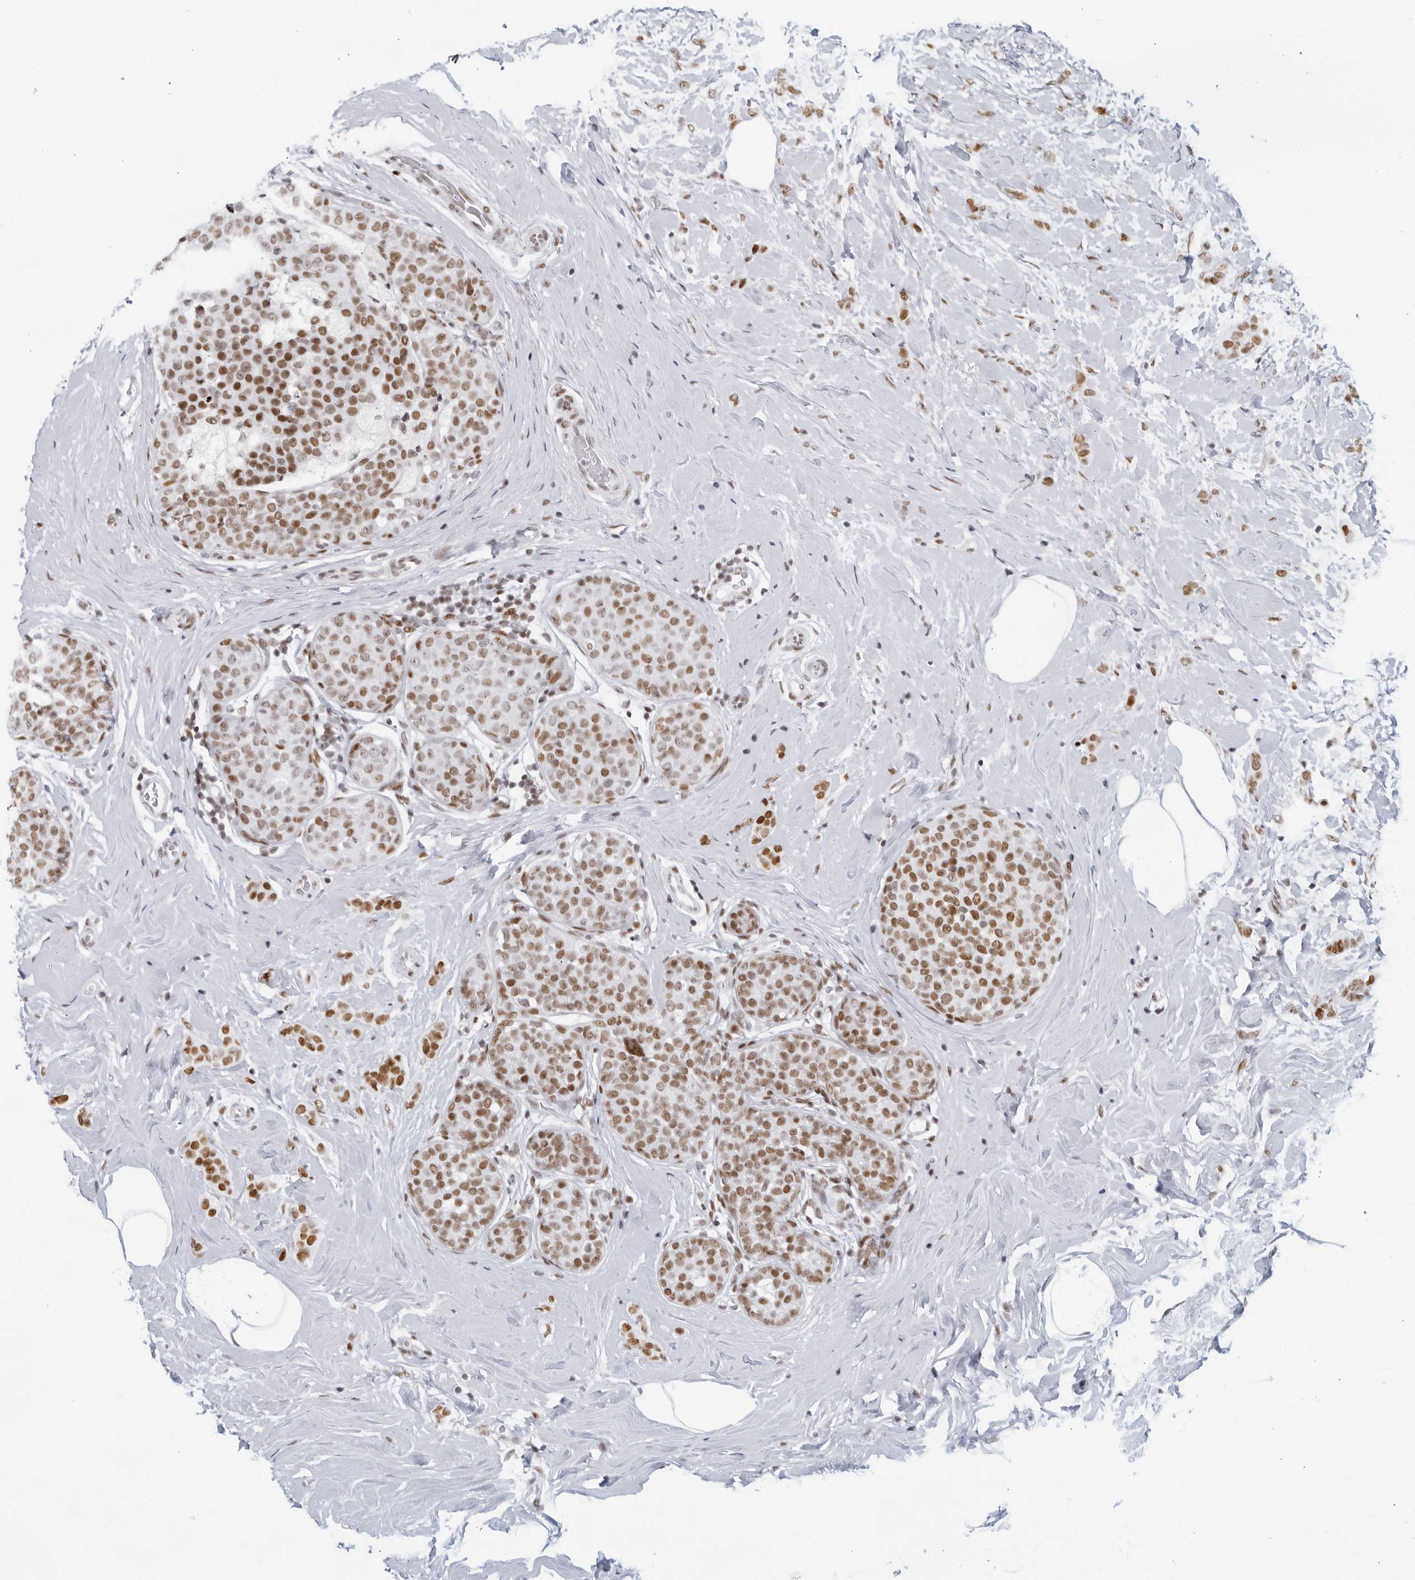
{"staining": {"intensity": "moderate", "quantity": ">75%", "location": "nuclear"}, "tissue": "breast cancer", "cell_type": "Tumor cells", "image_type": "cancer", "snomed": [{"axis": "morphology", "description": "Lobular carcinoma, in situ"}, {"axis": "morphology", "description": "Lobular carcinoma"}, {"axis": "topography", "description": "Breast"}], "caption": "High-magnification brightfield microscopy of breast cancer (lobular carcinoma) stained with DAB (3,3'-diaminobenzidine) (brown) and counterstained with hematoxylin (blue). tumor cells exhibit moderate nuclear staining is seen in about>75% of cells.", "gene": "HP1BP3", "patient": {"sex": "female", "age": 41}}